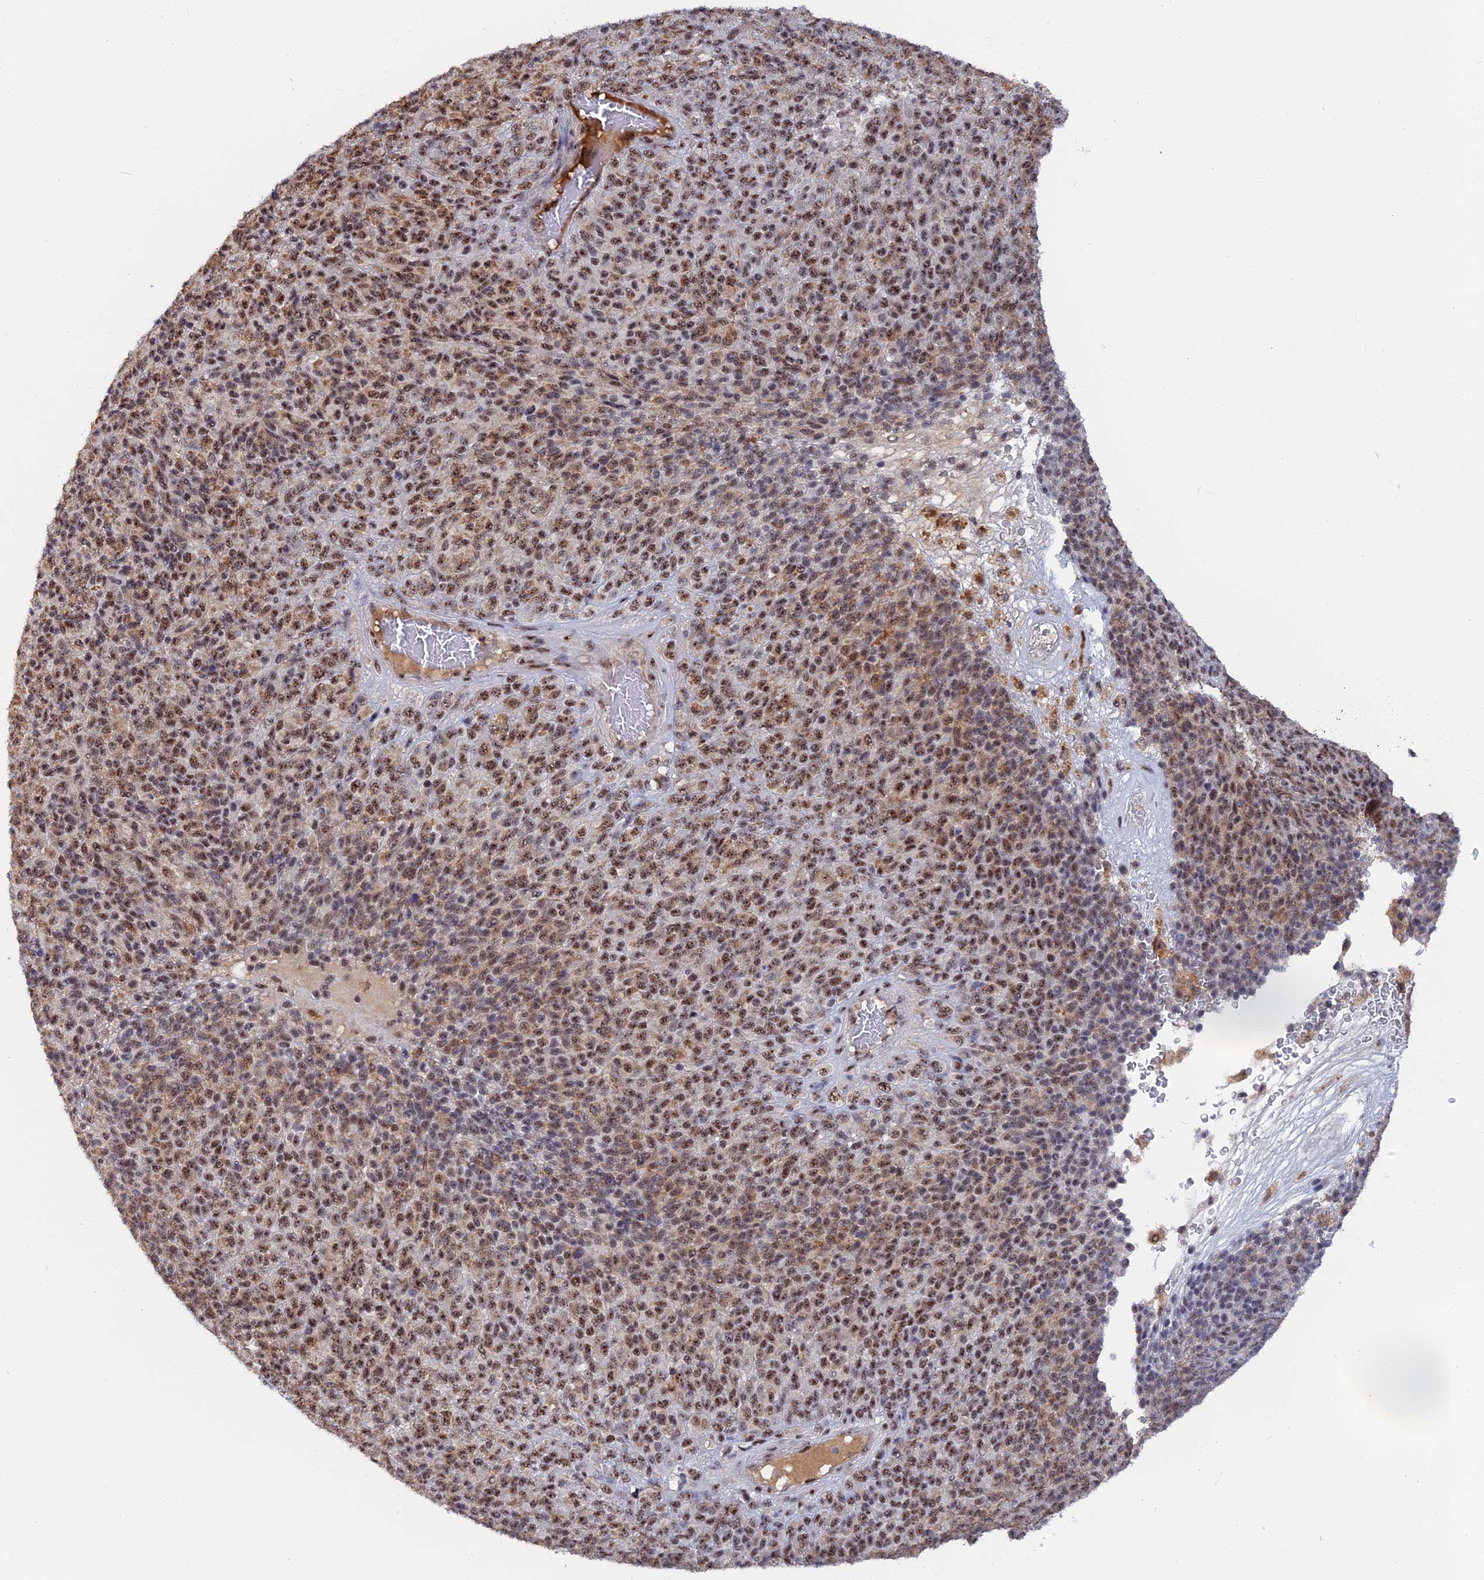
{"staining": {"intensity": "moderate", "quantity": ">75%", "location": "cytoplasmic/membranous,nuclear"}, "tissue": "melanoma", "cell_type": "Tumor cells", "image_type": "cancer", "snomed": [{"axis": "morphology", "description": "Malignant melanoma, Metastatic site"}, {"axis": "topography", "description": "Brain"}], "caption": "Immunohistochemistry histopathology image of neoplastic tissue: human malignant melanoma (metastatic site) stained using IHC exhibits medium levels of moderate protein expression localized specifically in the cytoplasmic/membranous and nuclear of tumor cells, appearing as a cytoplasmic/membranous and nuclear brown color.", "gene": "TAB1", "patient": {"sex": "female", "age": 56}}